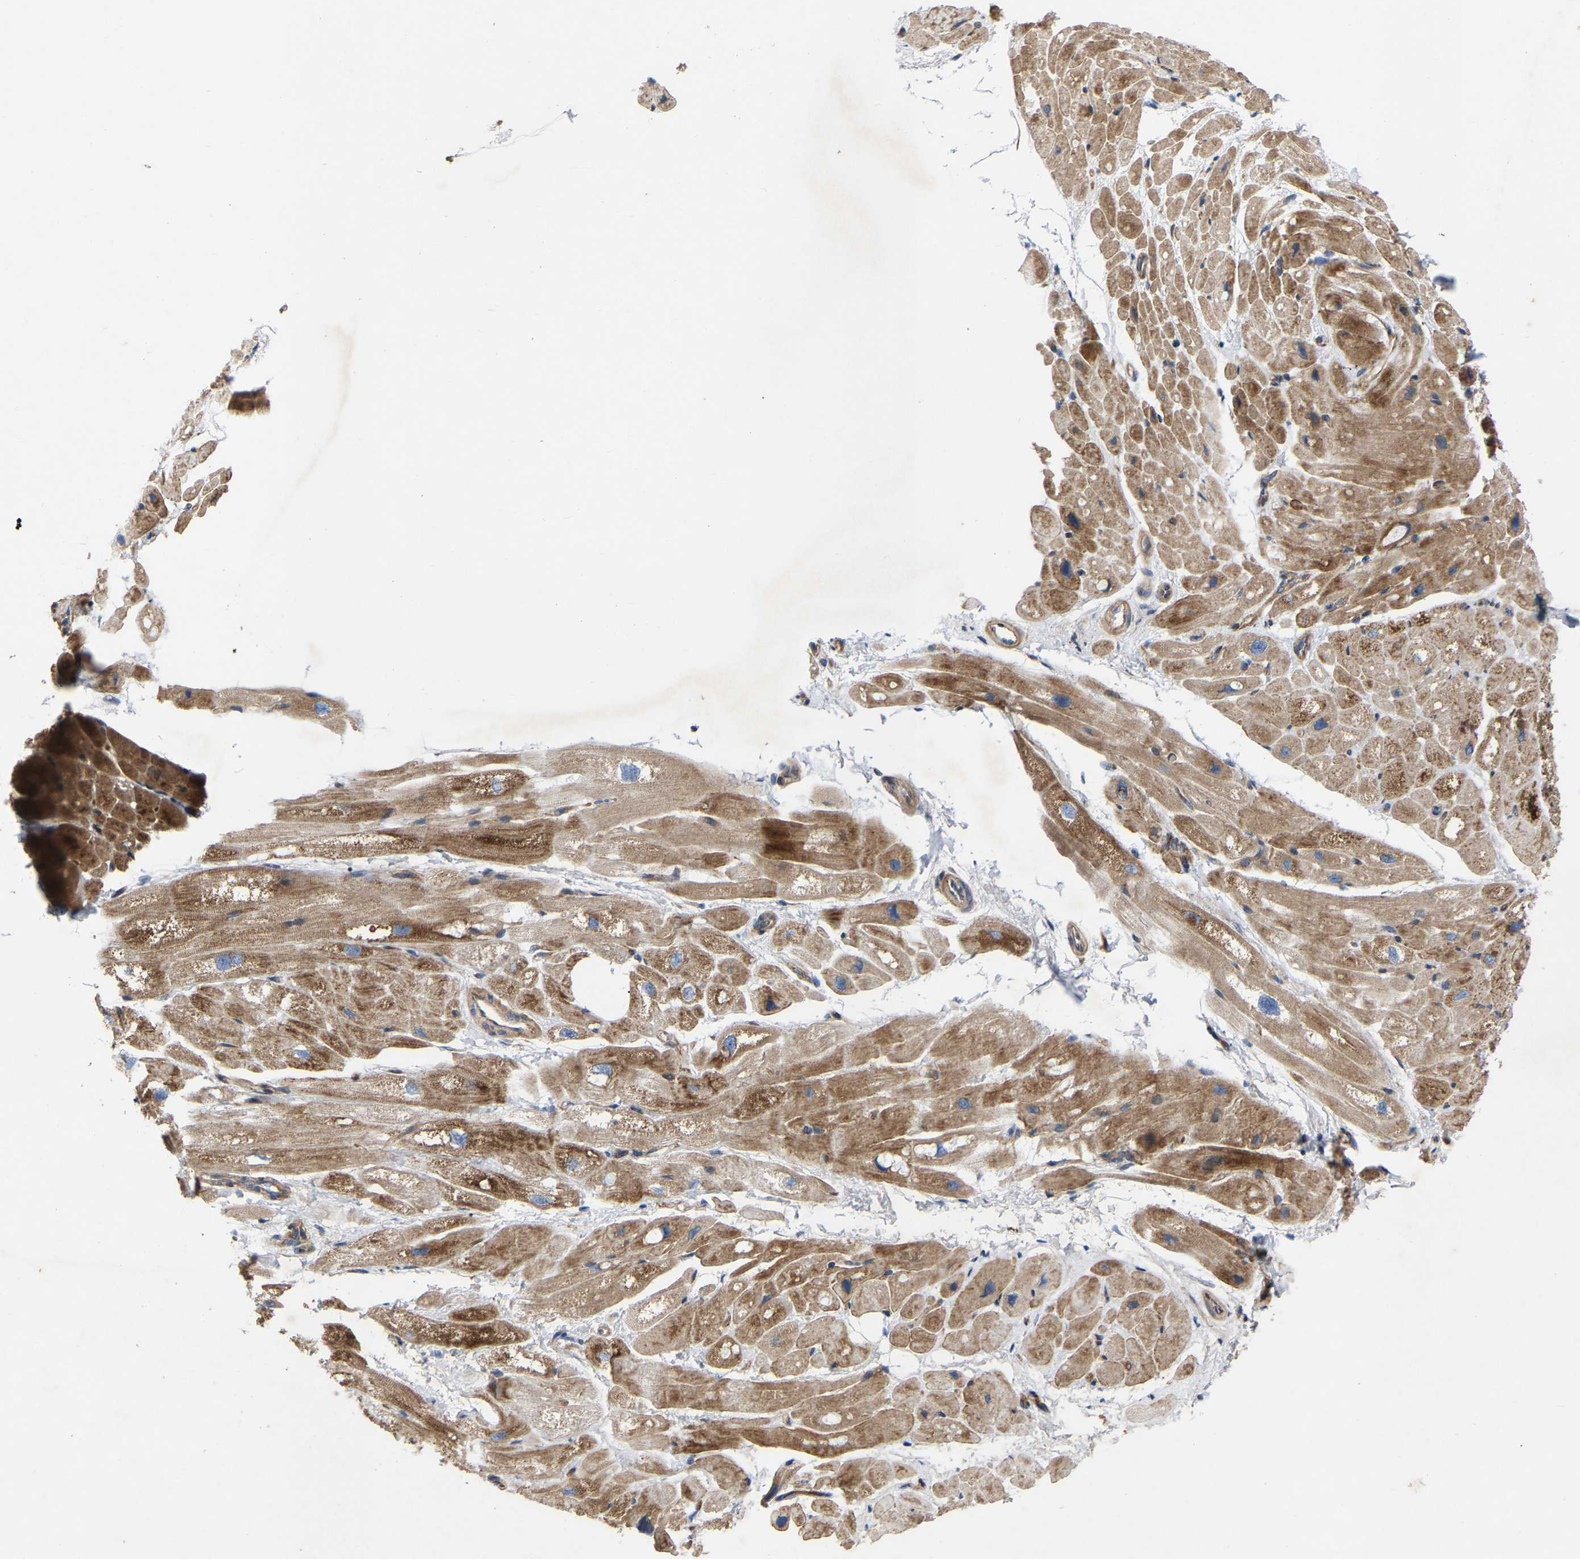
{"staining": {"intensity": "moderate", "quantity": ">75%", "location": "cytoplasmic/membranous"}, "tissue": "heart muscle", "cell_type": "Cardiomyocytes", "image_type": "normal", "snomed": [{"axis": "morphology", "description": "Normal tissue, NOS"}, {"axis": "topography", "description": "Heart"}], "caption": "High-magnification brightfield microscopy of unremarkable heart muscle stained with DAB (3,3'-diaminobenzidine) (brown) and counterstained with hematoxylin (blue). cardiomyocytes exhibit moderate cytoplasmic/membranous positivity is seen in approximately>75% of cells. Using DAB (brown) and hematoxylin (blue) stains, captured at high magnification using brightfield microscopy.", "gene": "TOR1B", "patient": {"sex": "male", "age": 49}}